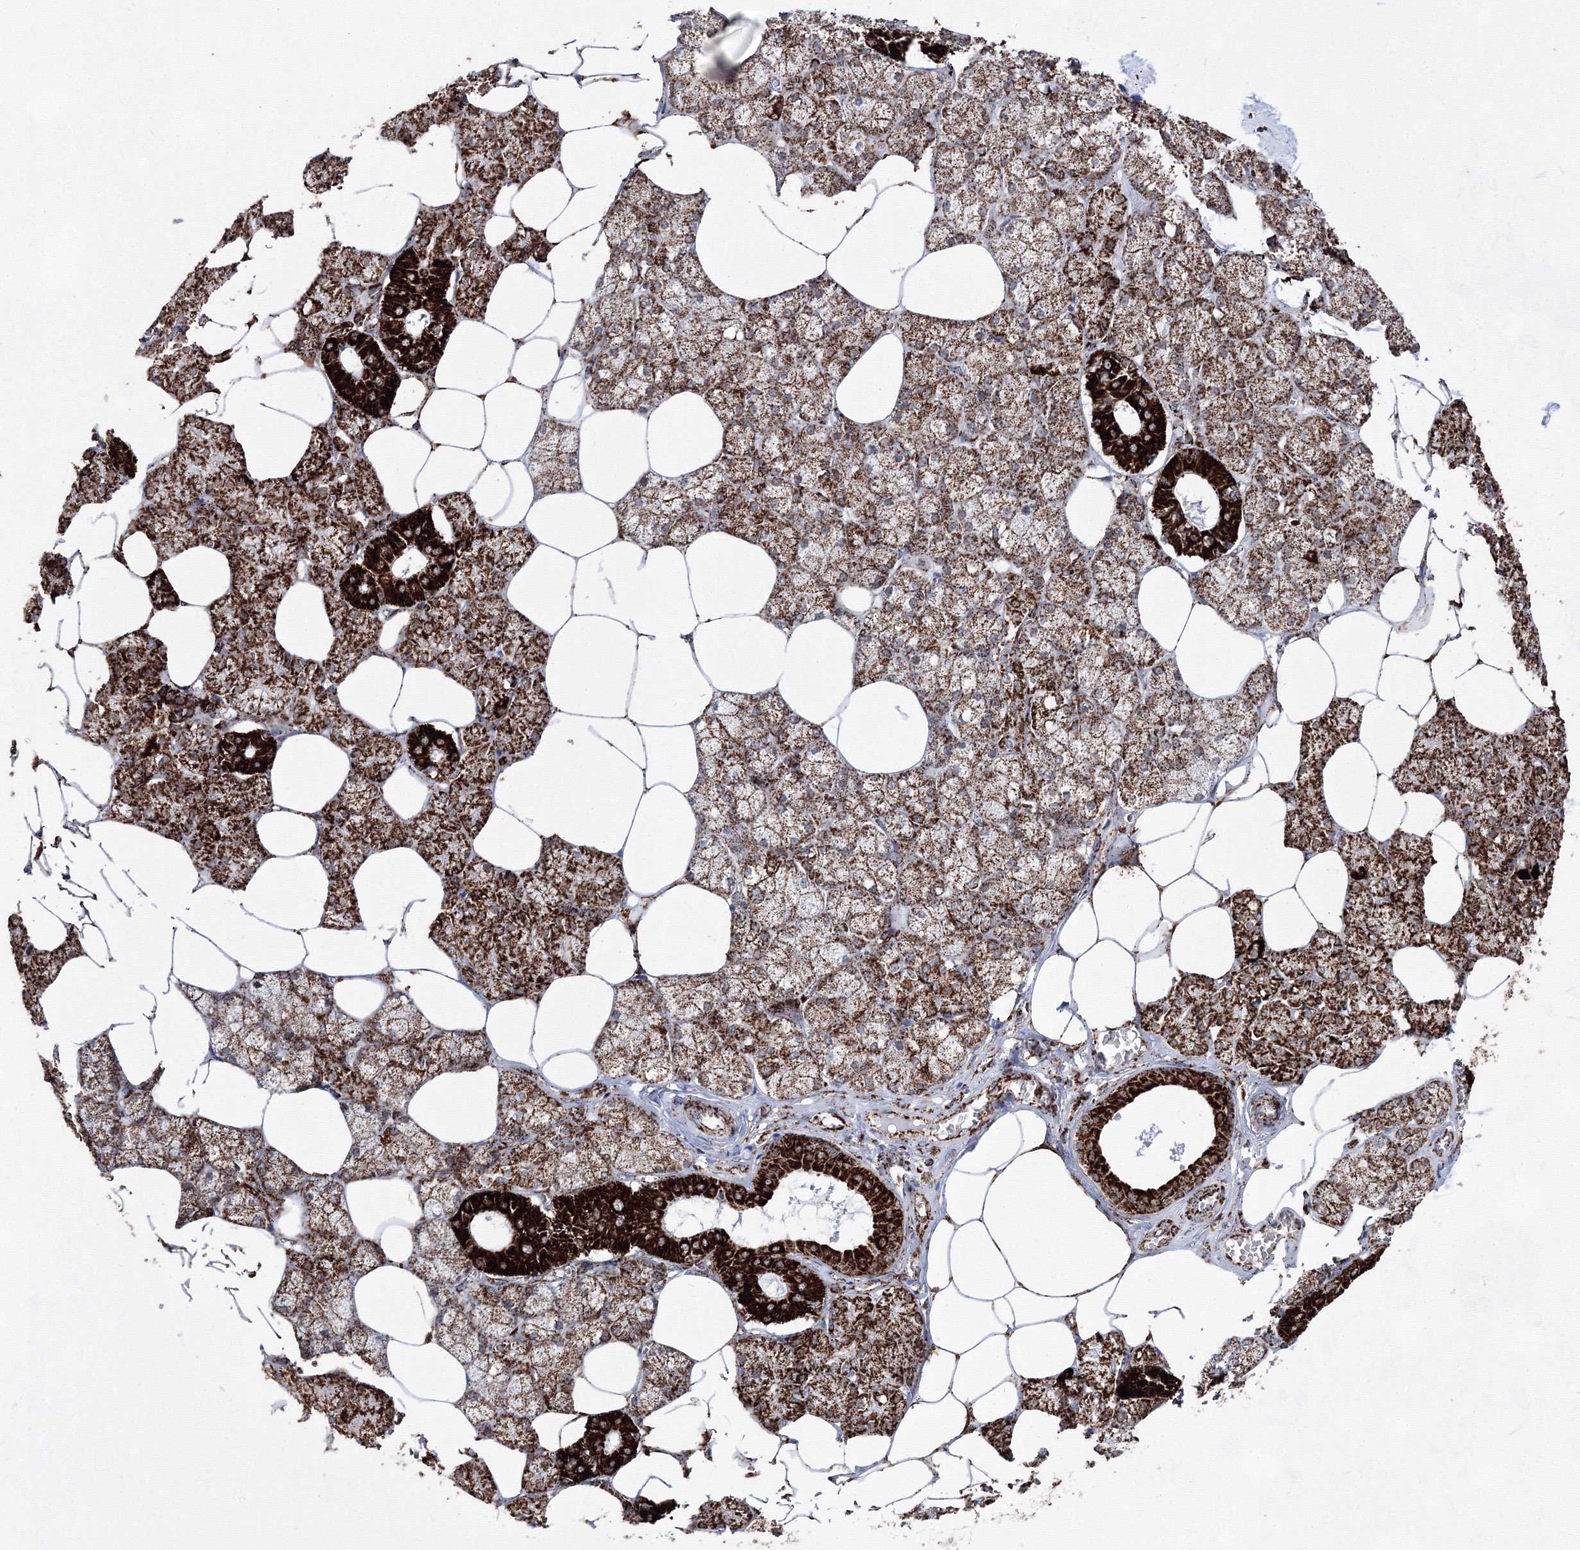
{"staining": {"intensity": "strong", "quantity": "25%-75%", "location": "cytoplasmic/membranous"}, "tissue": "salivary gland", "cell_type": "Glandular cells", "image_type": "normal", "snomed": [{"axis": "morphology", "description": "Normal tissue, NOS"}, {"axis": "topography", "description": "Salivary gland"}], "caption": "Immunohistochemistry image of normal salivary gland stained for a protein (brown), which displays high levels of strong cytoplasmic/membranous positivity in approximately 25%-75% of glandular cells.", "gene": "HADHB", "patient": {"sex": "male", "age": 62}}